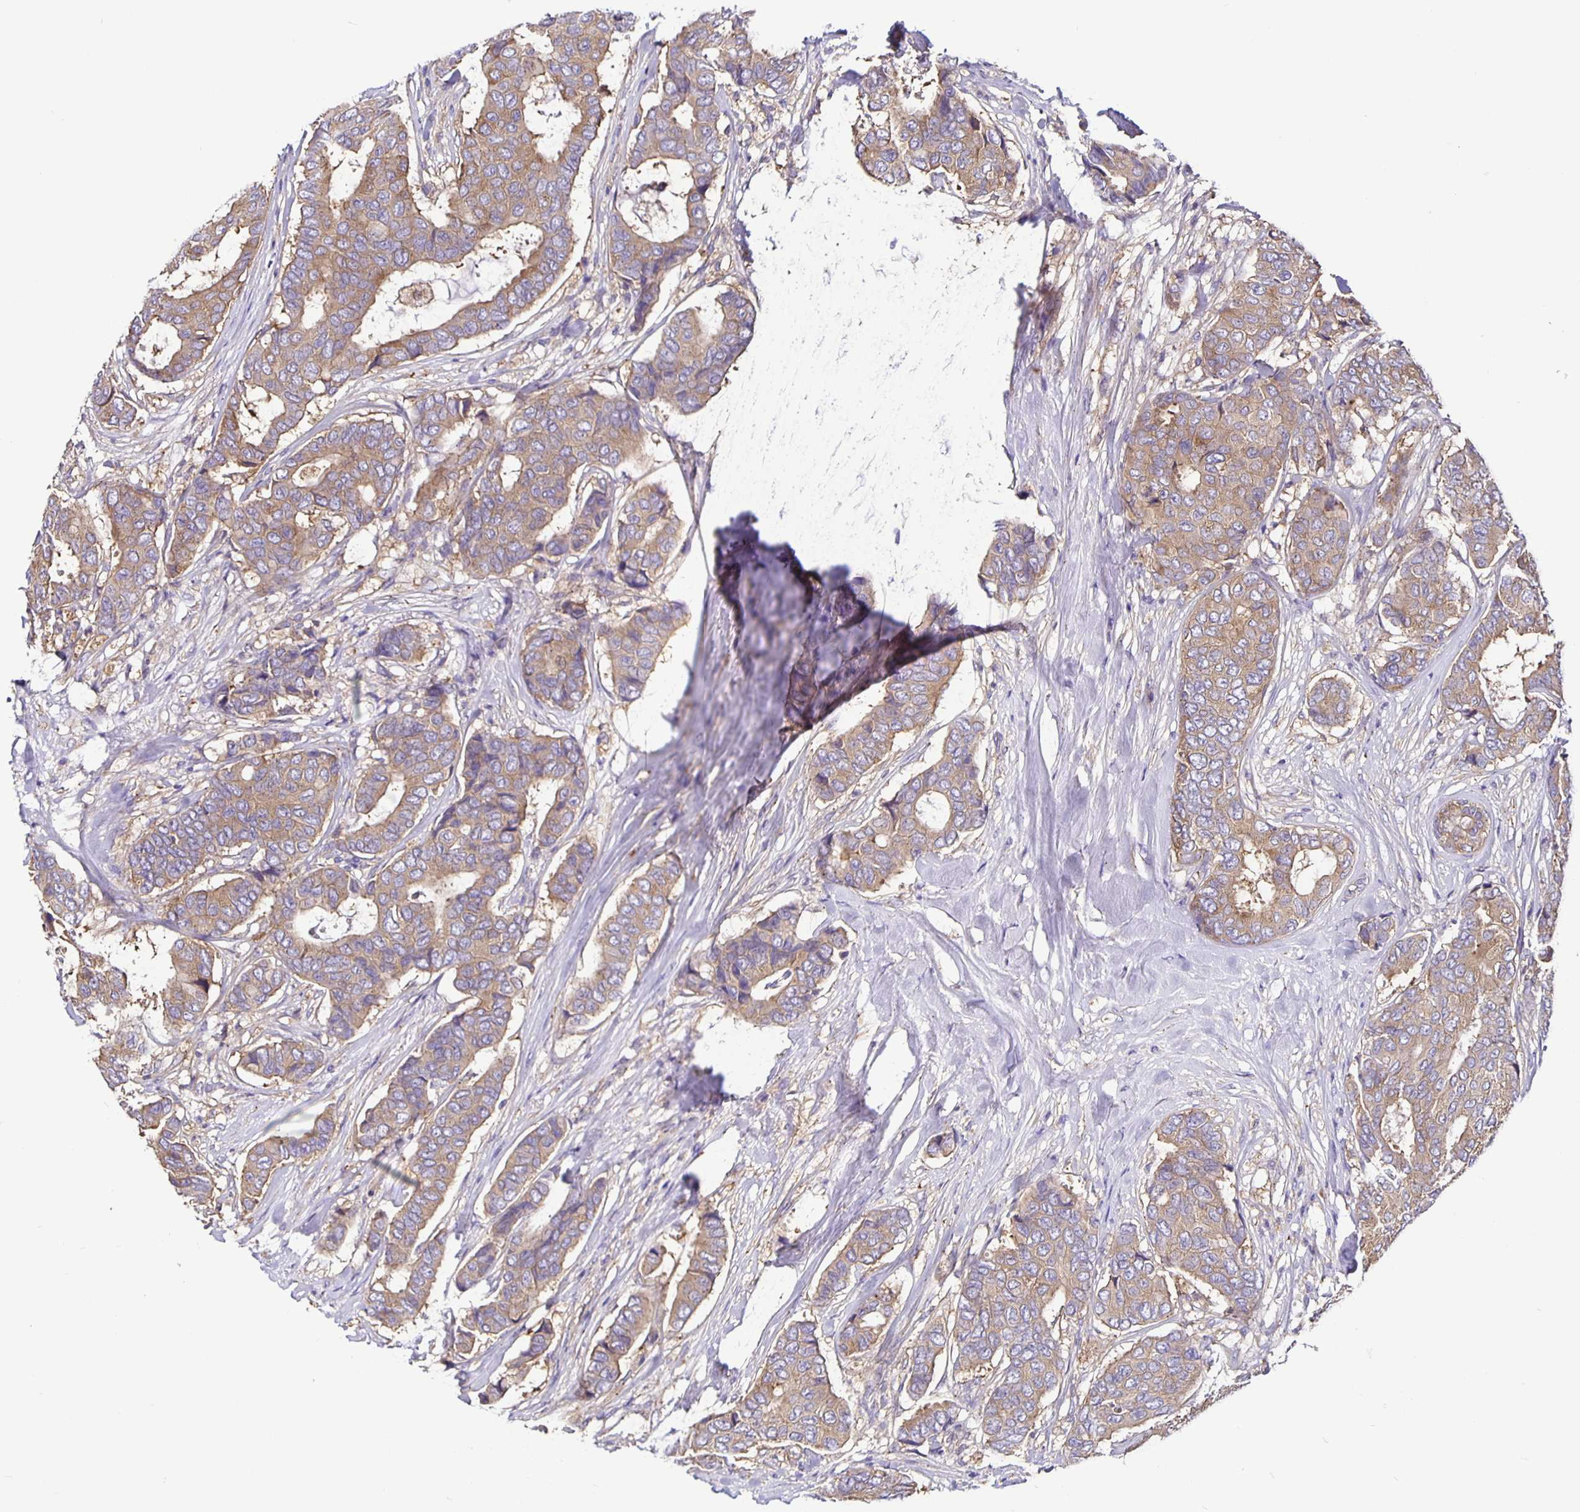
{"staining": {"intensity": "moderate", "quantity": ">75%", "location": "cytoplasmic/membranous"}, "tissue": "breast cancer", "cell_type": "Tumor cells", "image_type": "cancer", "snomed": [{"axis": "morphology", "description": "Duct carcinoma"}, {"axis": "topography", "description": "Breast"}], "caption": "Immunohistochemical staining of human breast intraductal carcinoma displays moderate cytoplasmic/membranous protein positivity in approximately >75% of tumor cells.", "gene": "SNX5", "patient": {"sex": "female", "age": 75}}